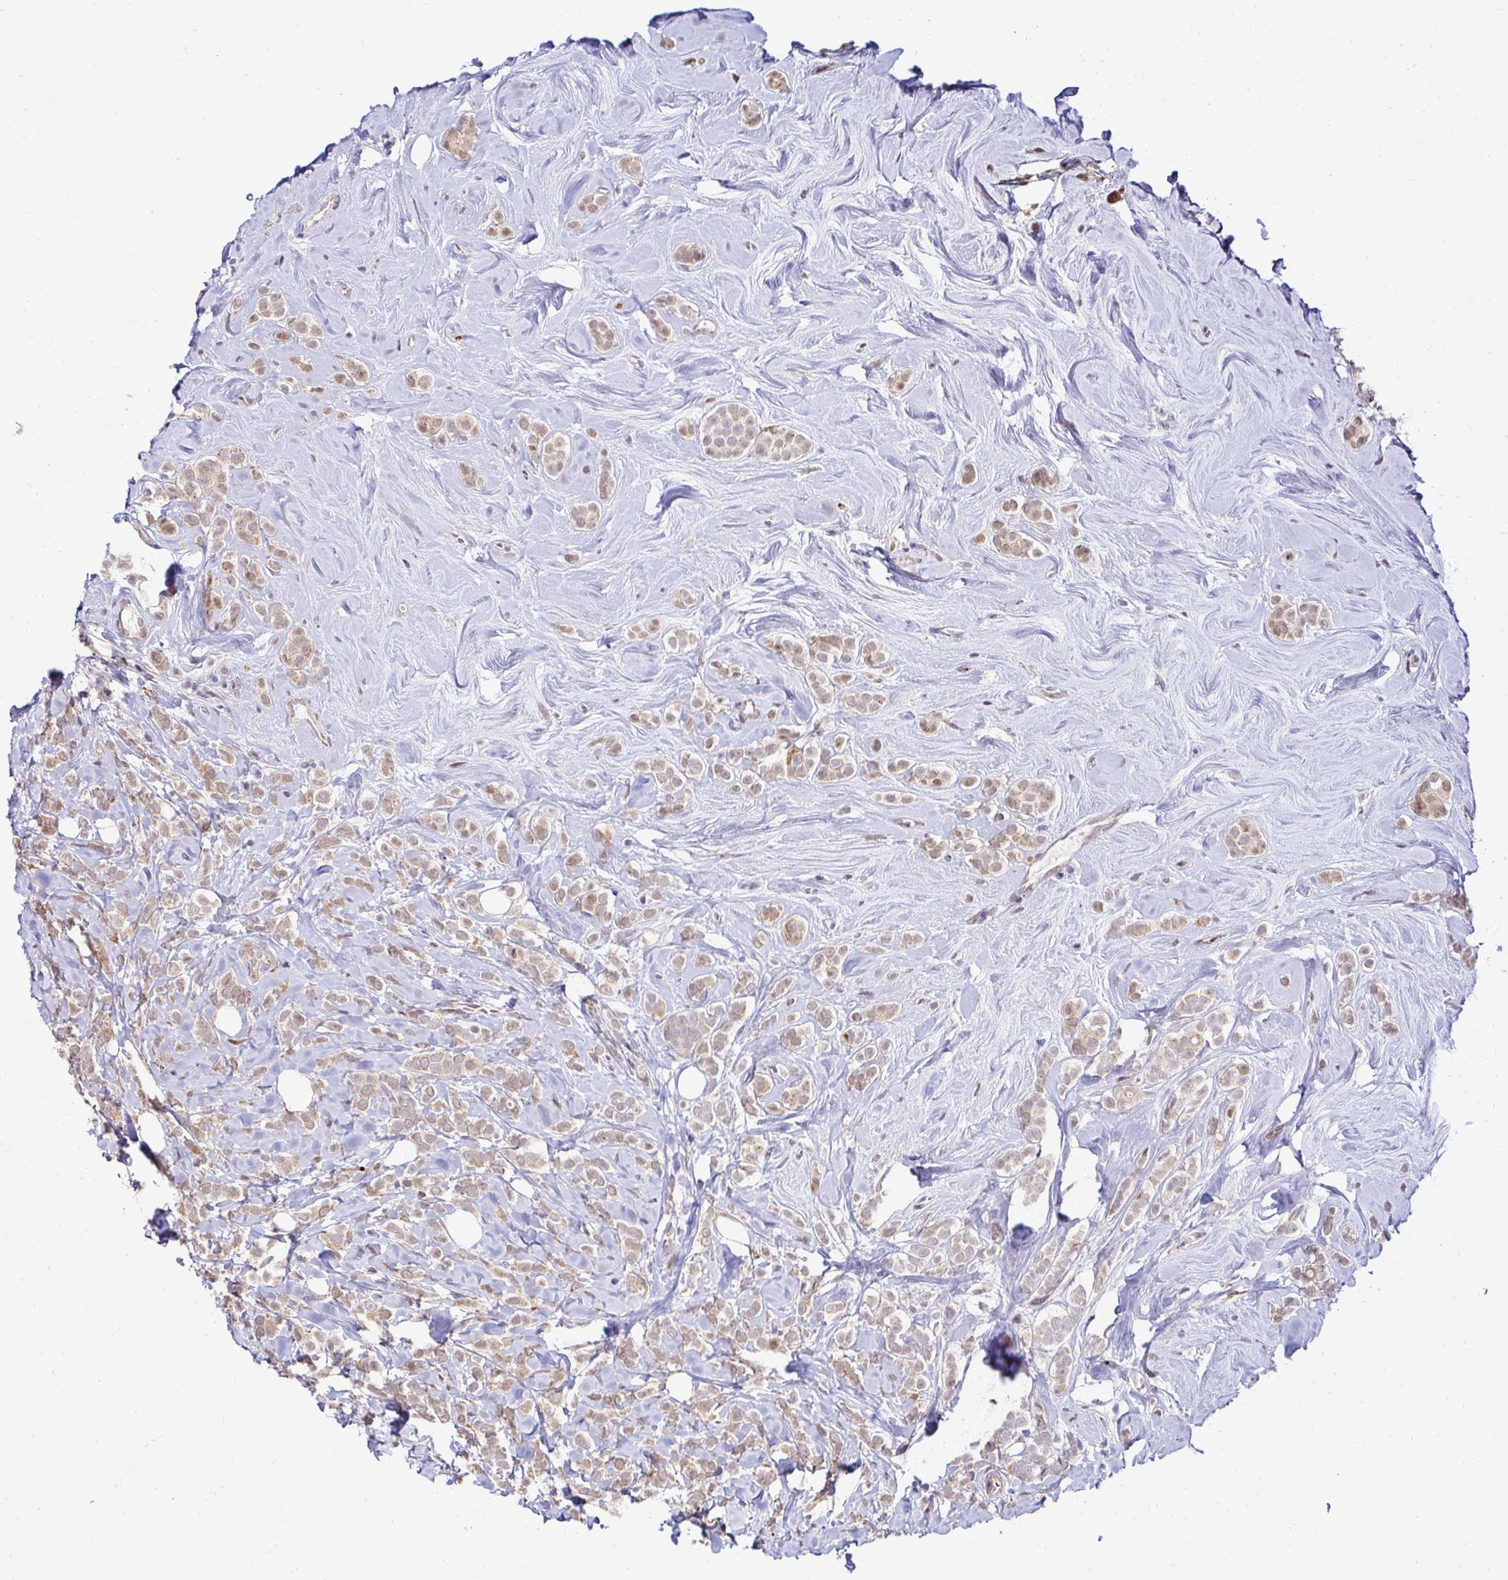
{"staining": {"intensity": "weak", "quantity": "25%-75%", "location": "cytoplasmic/membranous,nuclear"}, "tissue": "breast cancer", "cell_type": "Tumor cells", "image_type": "cancer", "snomed": [{"axis": "morphology", "description": "Lobular carcinoma"}, {"axis": "topography", "description": "Breast"}], "caption": "Lobular carcinoma (breast) tissue reveals weak cytoplasmic/membranous and nuclear positivity in approximately 25%-75% of tumor cells", "gene": "HPS1", "patient": {"sex": "female", "age": 49}}